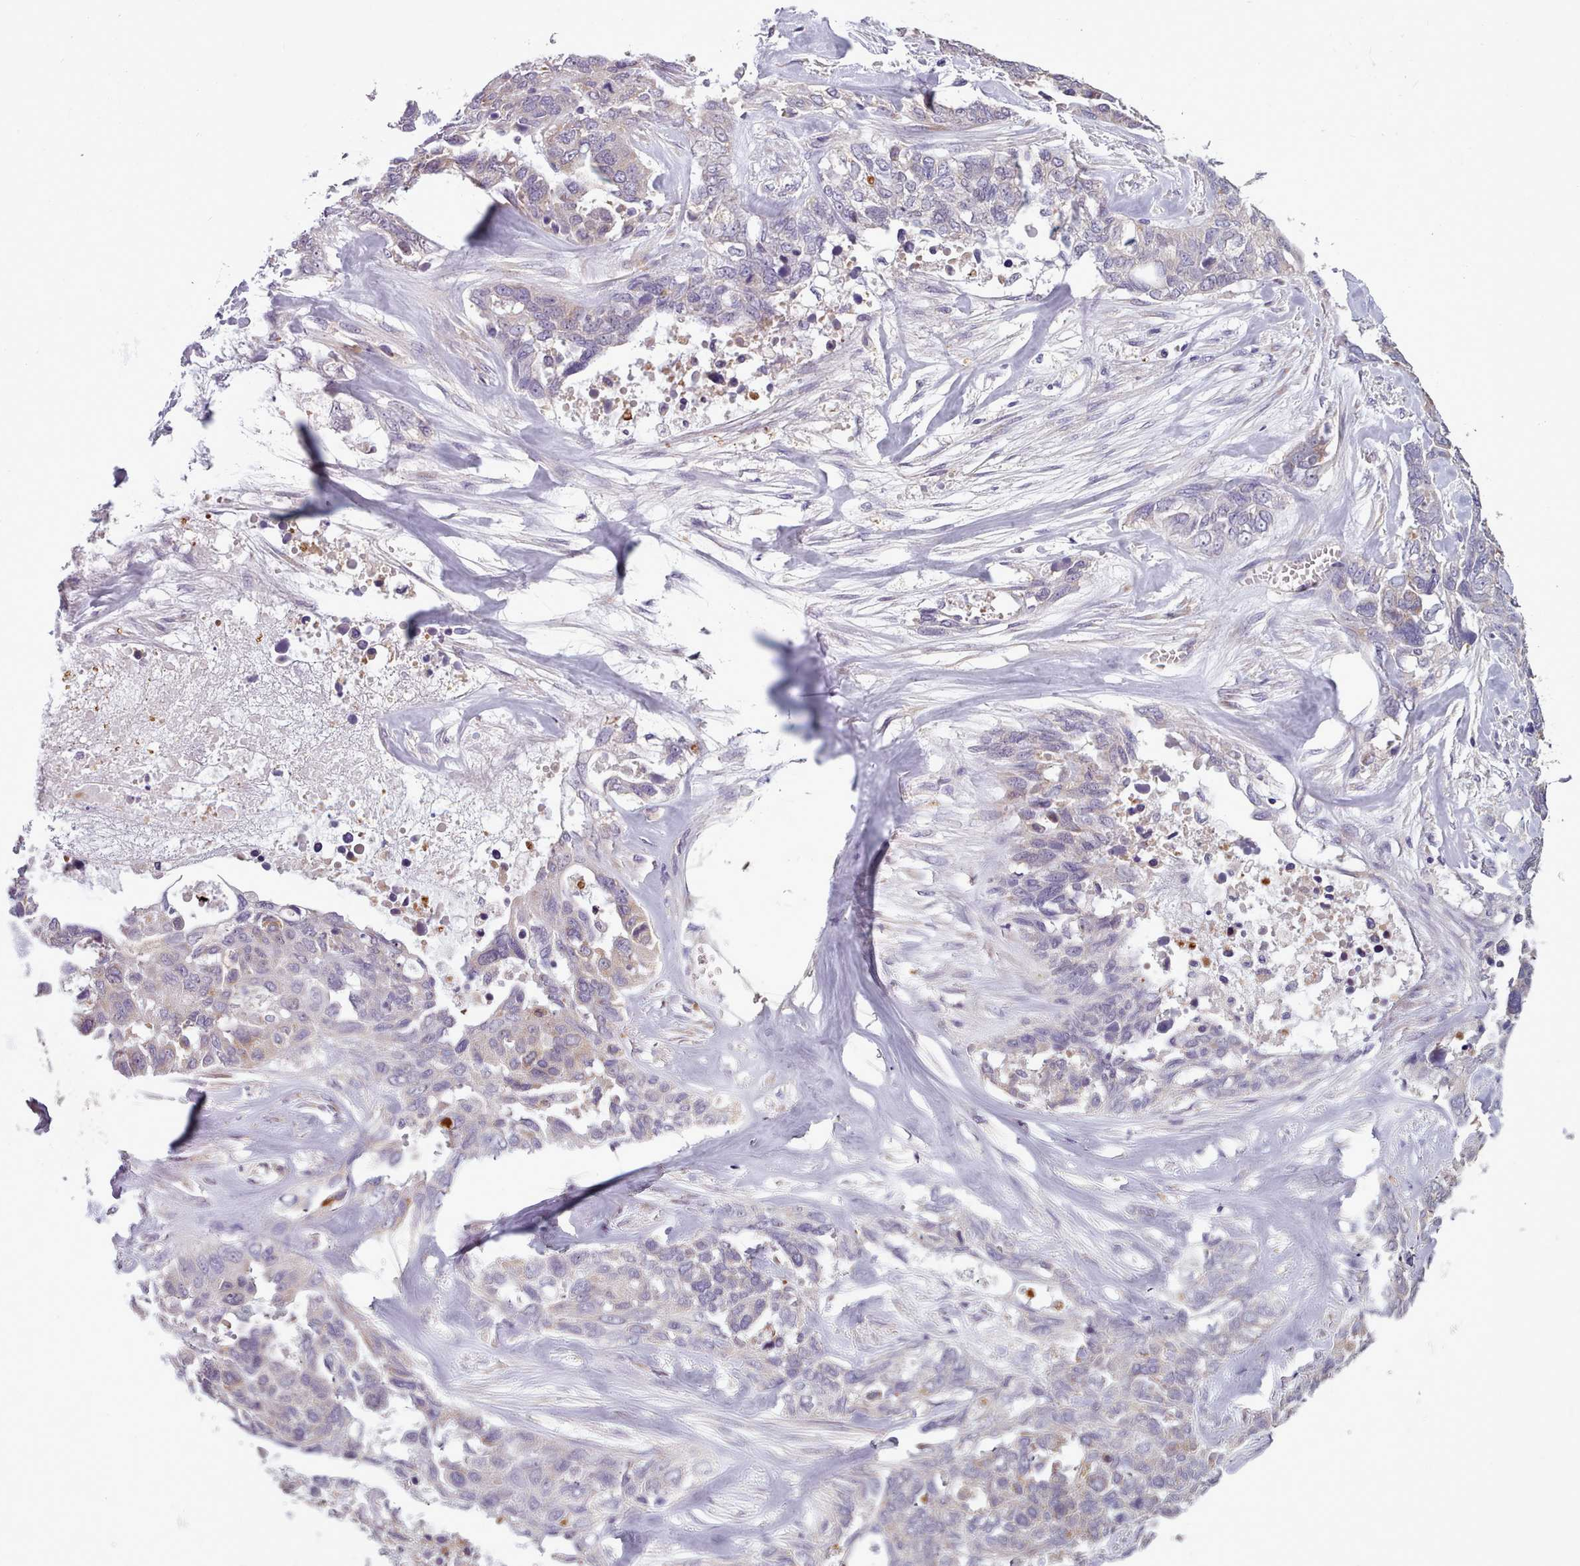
{"staining": {"intensity": "negative", "quantity": "none", "location": "none"}, "tissue": "ovarian cancer", "cell_type": "Tumor cells", "image_type": "cancer", "snomed": [{"axis": "morphology", "description": "Cystadenocarcinoma, serous, NOS"}, {"axis": "topography", "description": "Ovary"}], "caption": "This is an IHC photomicrograph of human ovarian cancer (serous cystadenocarcinoma). There is no staining in tumor cells.", "gene": "DPF1", "patient": {"sex": "female", "age": 44}}